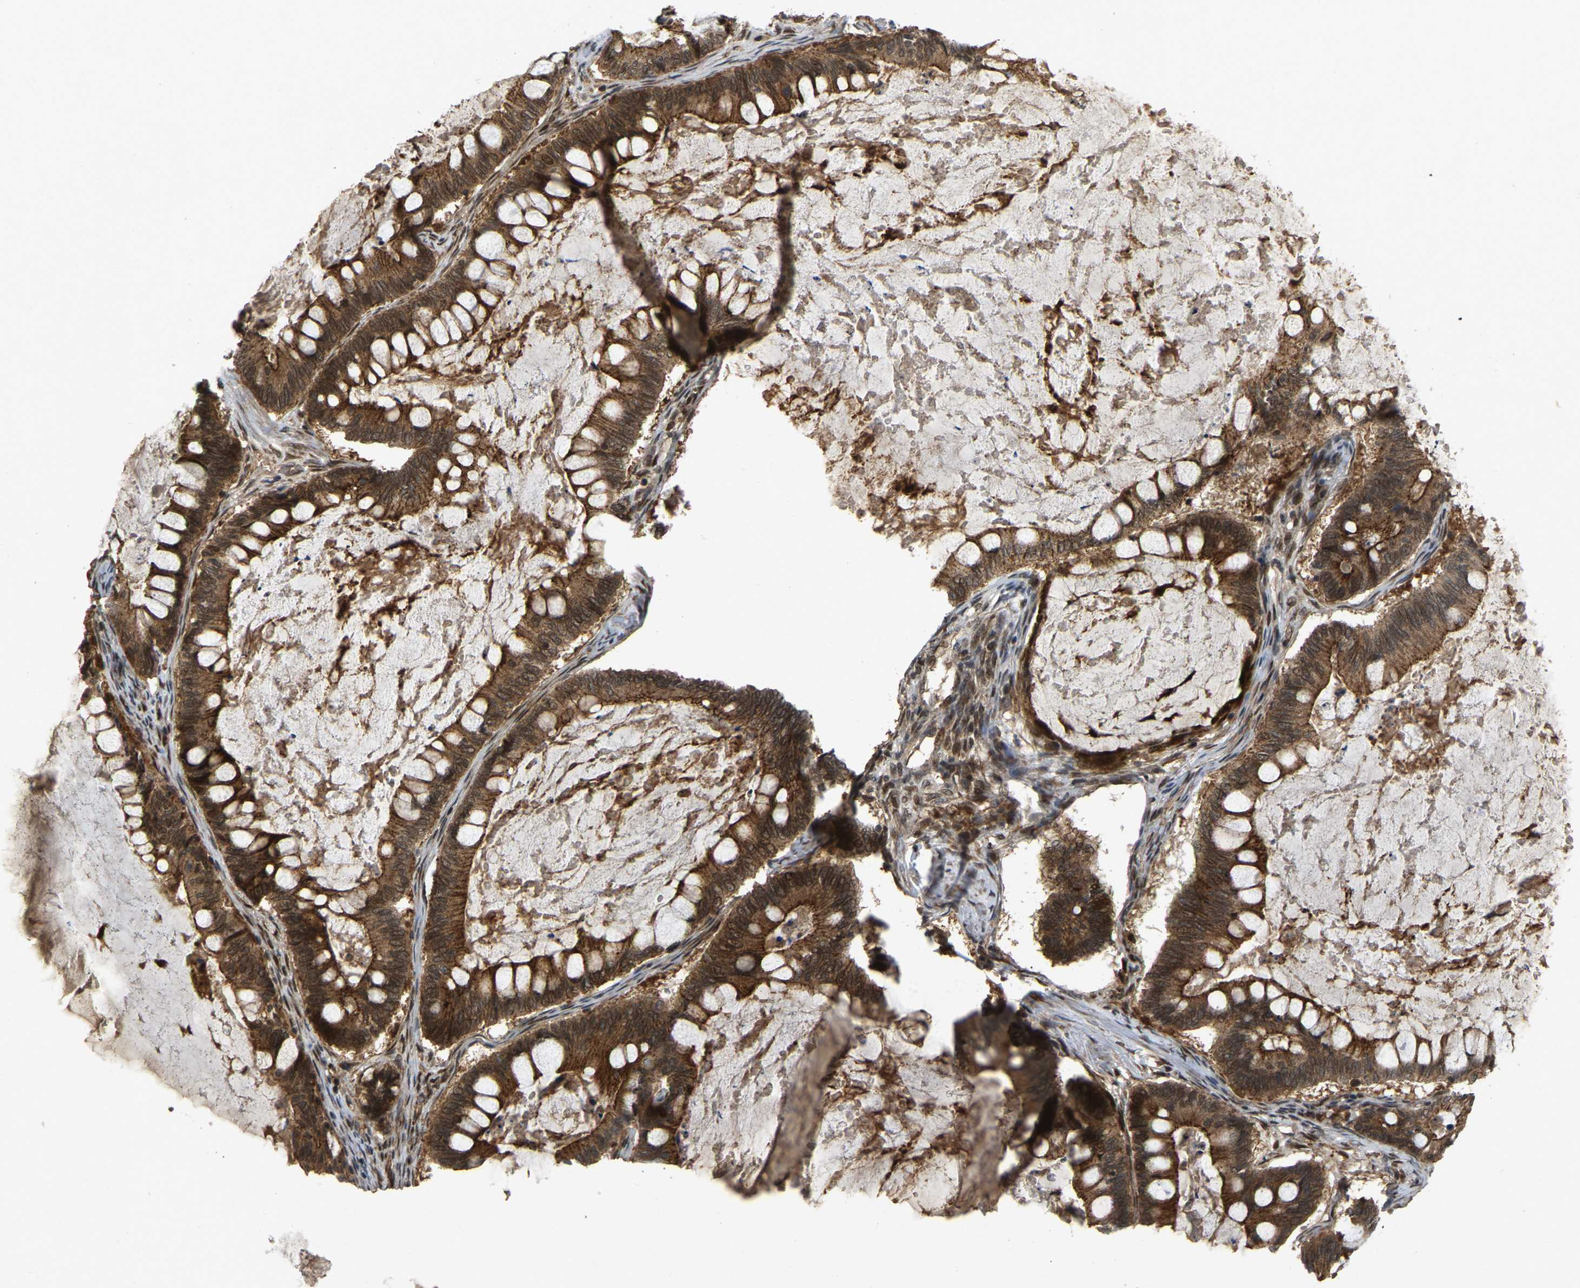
{"staining": {"intensity": "strong", "quantity": ">75%", "location": "cytoplasmic/membranous,nuclear"}, "tissue": "ovarian cancer", "cell_type": "Tumor cells", "image_type": "cancer", "snomed": [{"axis": "morphology", "description": "Cystadenocarcinoma, mucinous, NOS"}, {"axis": "topography", "description": "Ovary"}], "caption": "Brown immunohistochemical staining in human mucinous cystadenocarcinoma (ovarian) reveals strong cytoplasmic/membranous and nuclear staining in approximately >75% of tumor cells.", "gene": "KIAA1549", "patient": {"sex": "female", "age": 61}}